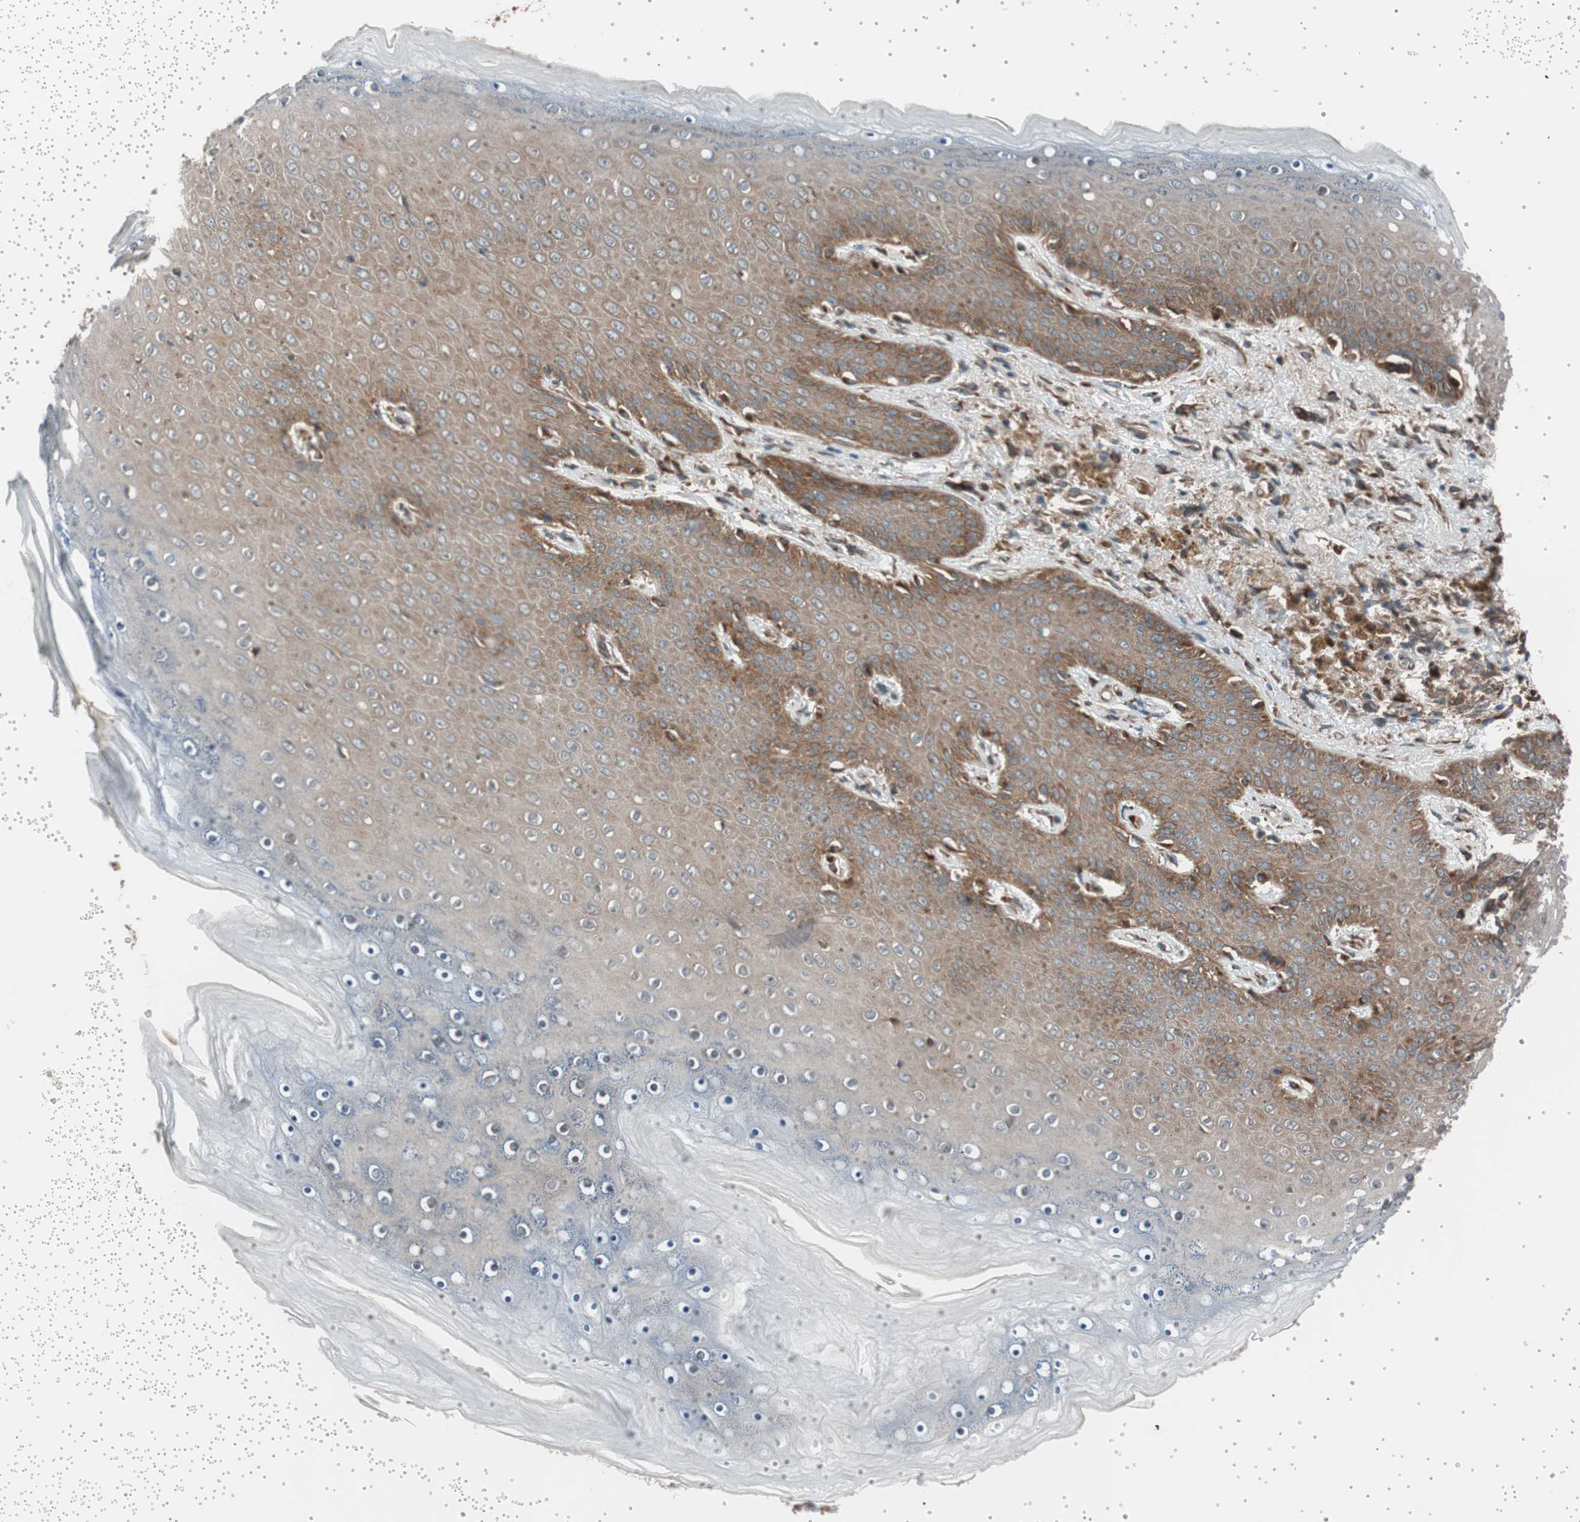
{"staining": {"intensity": "moderate", "quantity": ">75%", "location": "cytoplasmic/membranous"}, "tissue": "skin", "cell_type": "Epidermal cells", "image_type": "normal", "snomed": [{"axis": "morphology", "description": "Normal tissue, NOS"}, {"axis": "topography", "description": "Anal"}], "caption": "Immunohistochemistry photomicrograph of normal skin: skin stained using immunohistochemistry (IHC) shows medium levels of moderate protein expression localized specifically in the cytoplasmic/membranous of epidermal cells, appearing as a cytoplasmic/membranous brown color.", "gene": "SEC31A", "patient": {"sex": "female", "age": 46}}